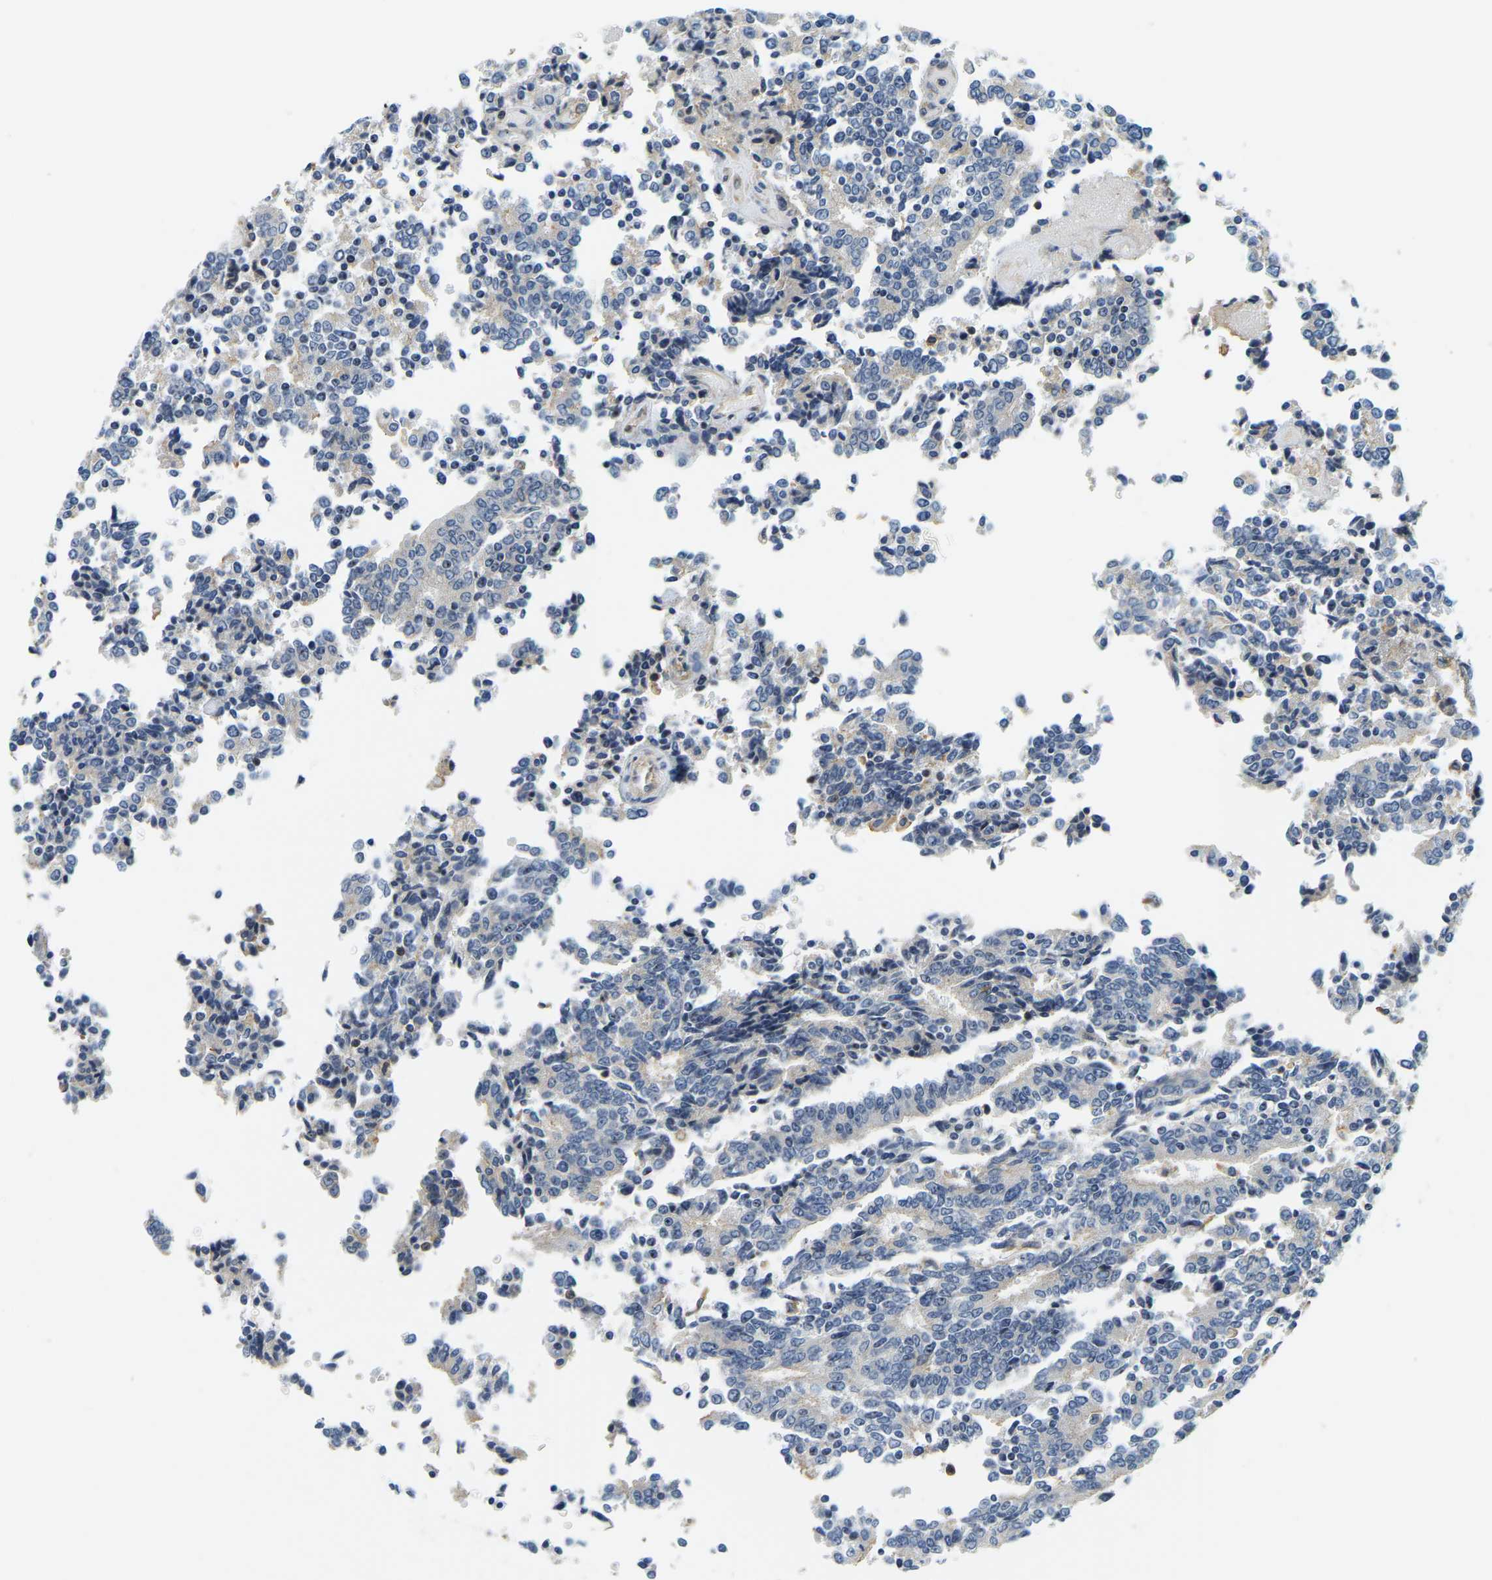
{"staining": {"intensity": "negative", "quantity": "none", "location": "none"}, "tissue": "prostate cancer", "cell_type": "Tumor cells", "image_type": "cancer", "snomed": [{"axis": "morphology", "description": "Normal tissue, NOS"}, {"axis": "morphology", "description": "Adenocarcinoma, High grade"}, {"axis": "topography", "description": "Prostate"}, {"axis": "topography", "description": "Seminal veicle"}], "caption": "Prostate cancer (high-grade adenocarcinoma) was stained to show a protein in brown. There is no significant staining in tumor cells.", "gene": "RRP1", "patient": {"sex": "male", "age": 55}}